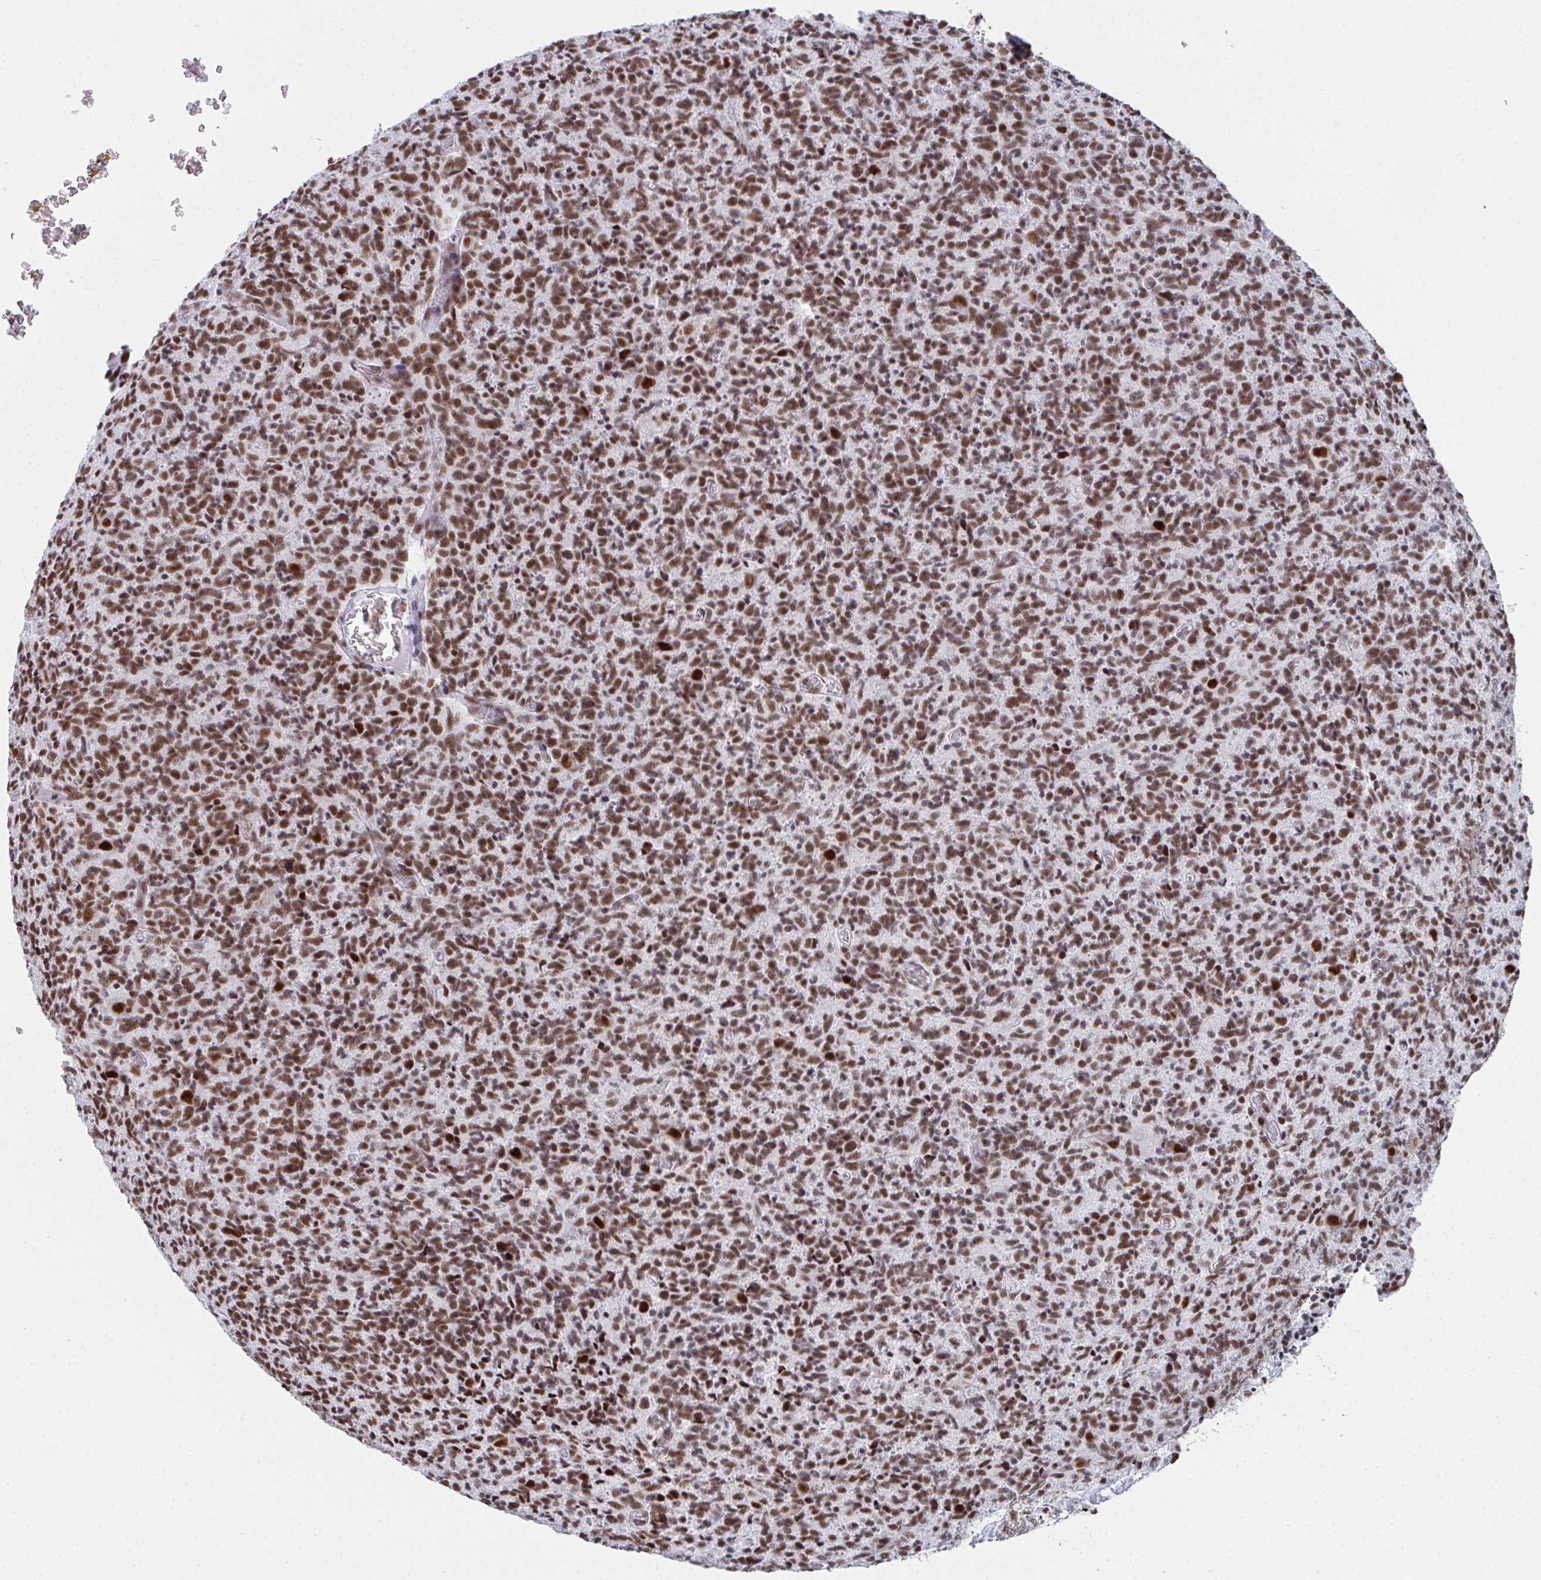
{"staining": {"intensity": "strong", "quantity": ">75%", "location": "nuclear"}, "tissue": "glioma", "cell_type": "Tumor cells", "image_type": "cancer", "snomed": [{"axis": "morphology", "description": "Glioma, malignant, High grade"}, {"axis": "topography", "description": "Brain"}], "caption": "Immunohistochemistry (IHC) image of malignant glioma (high-grade) stained for a protein (brown), which exhibits high levels of strong nuclear positivity in about >75% of tumor cells.", "gene": "SNRNP70", "patient": {"sex": "male", "age": 76}}